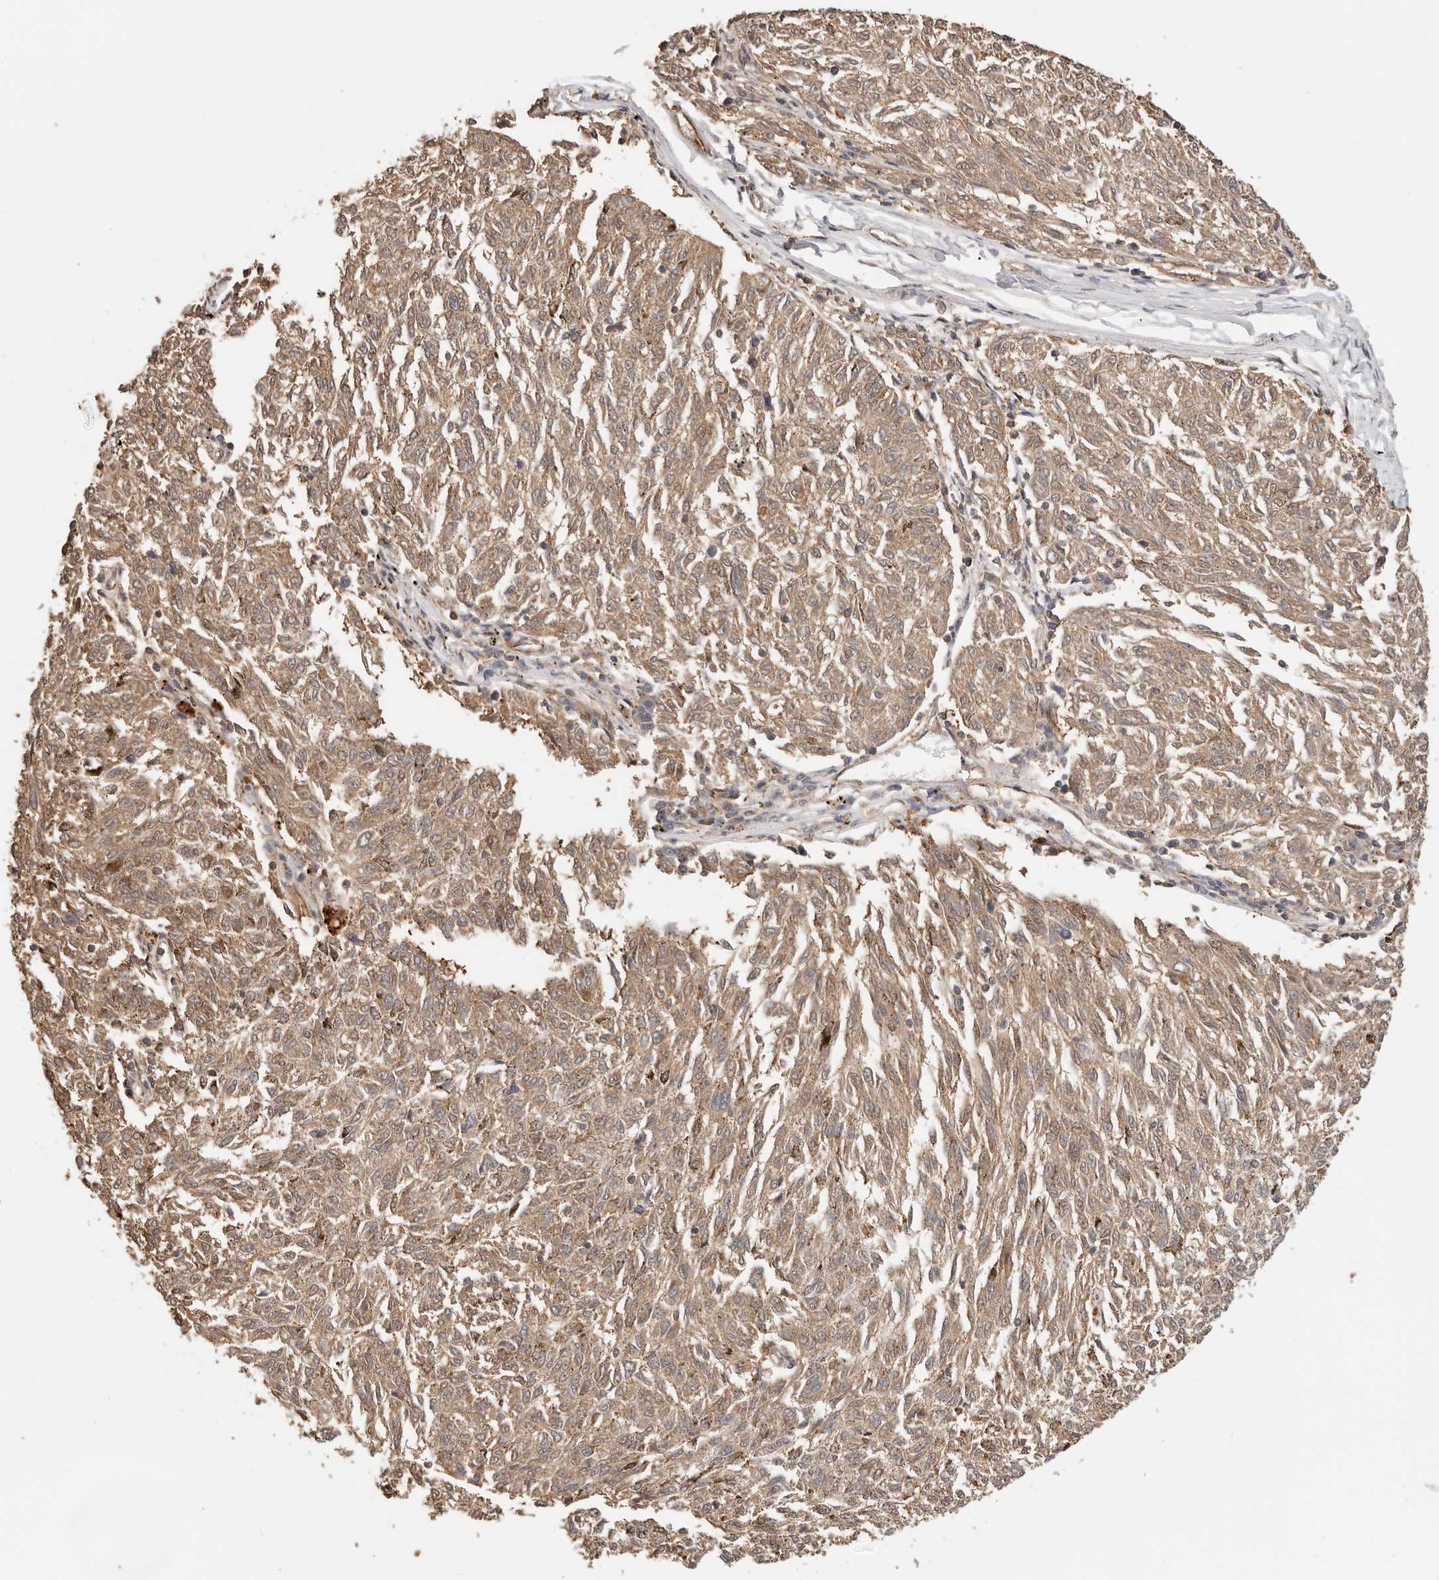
{"staining": {"intensity": "weak", "quantity": ">75%", "location": "cytoplasmic/membranous"}, "tissue": "melanoma", "cell_type": "Tumor cells", "image_type": "cancer", "snomed": [{"axis": "morphology", "description": "Malignant melanoma, NOS"}, {"axis": "topography", "description": "Skin"}], "caption": "Weak cytoplasmic/membranous staining is identified in approximately >75% of tumor cells in malignant melanoma.", "gene": "AFDN", "patient": {"sex": "female", "age": 72}}